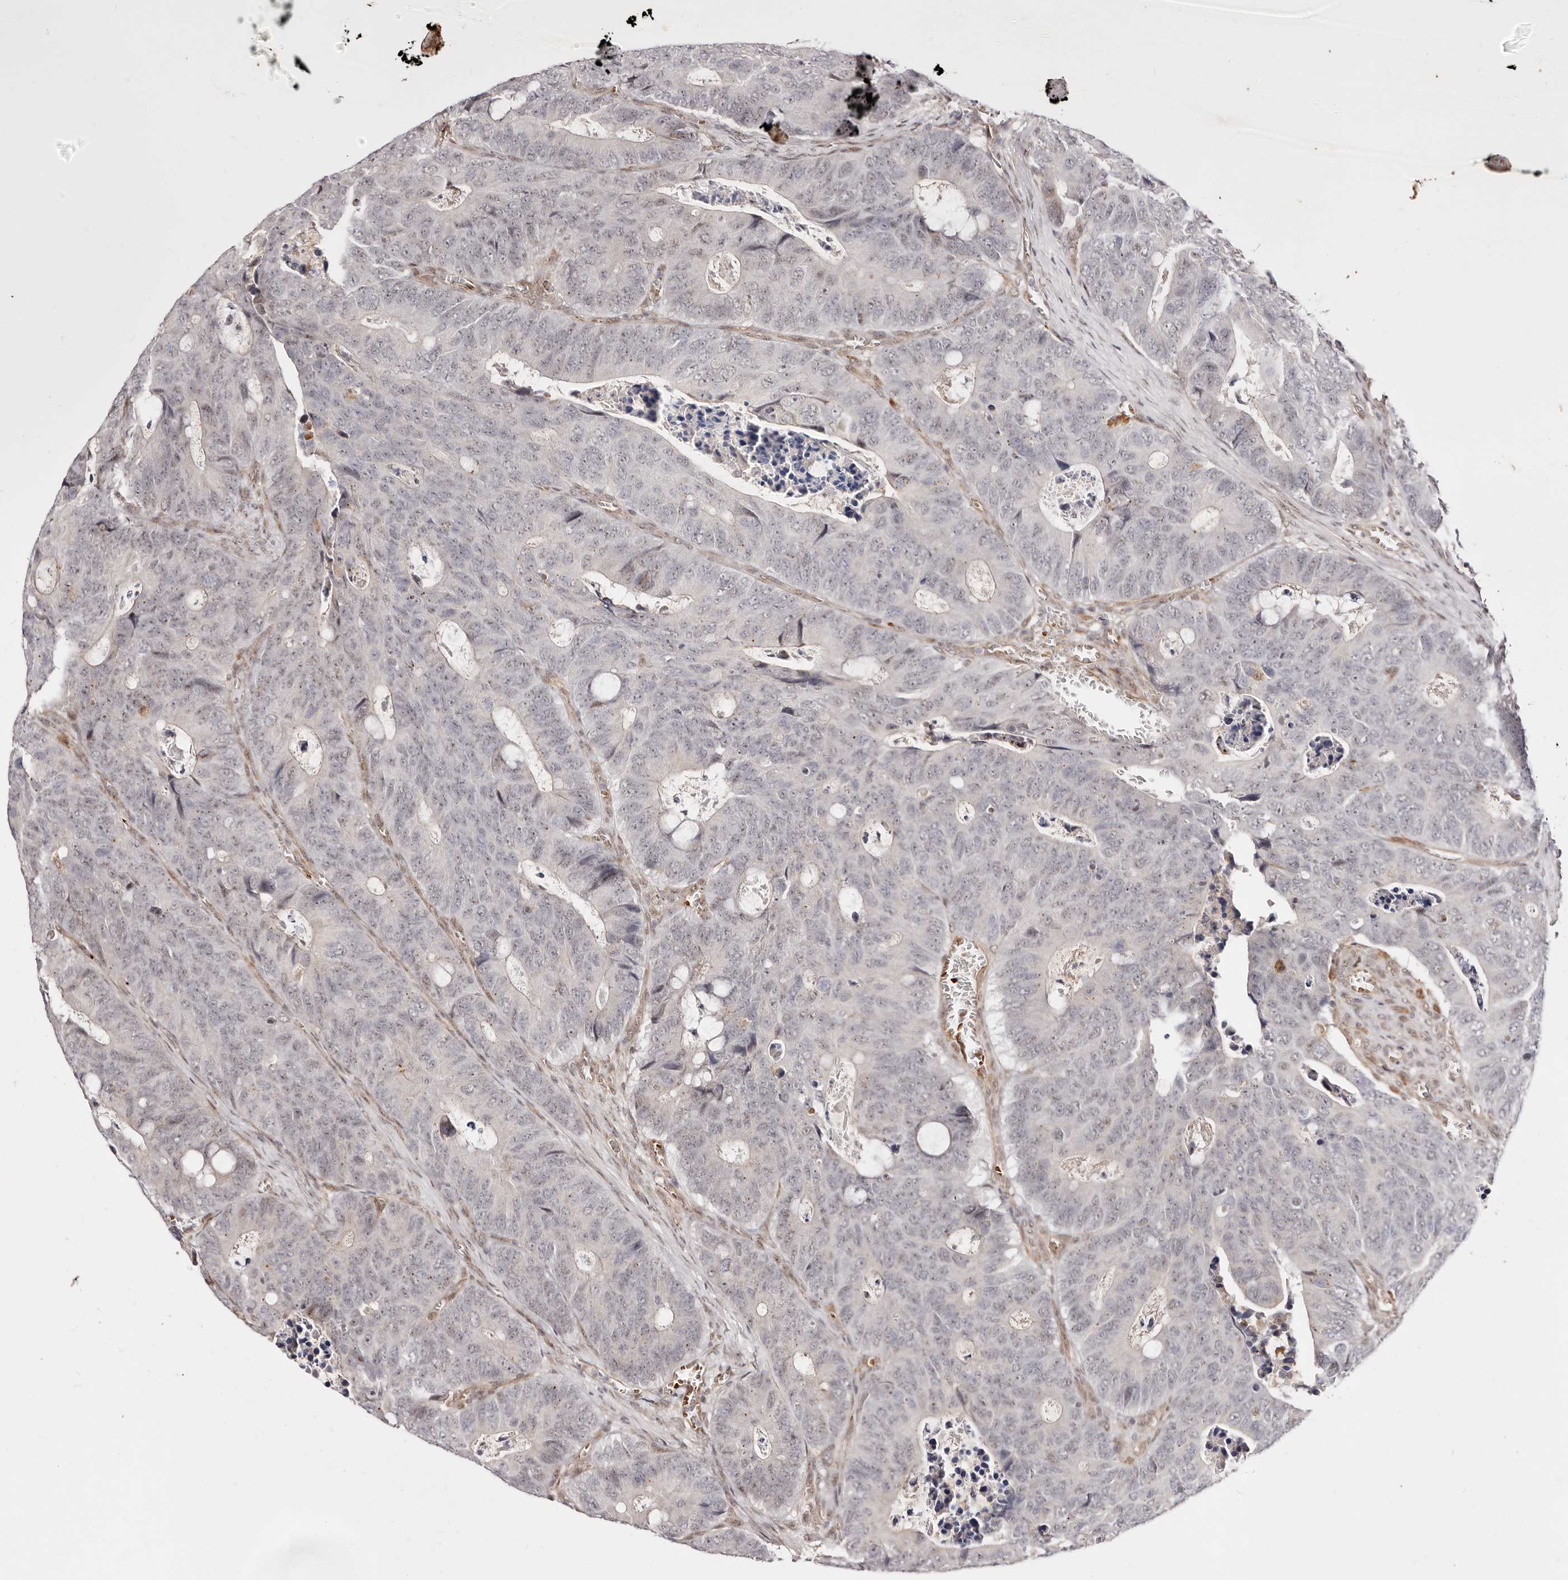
{"staining": {"intensity": "weak", "quantity": "<25%", "location": "nuclear"}, "tissue": "colorectal cancer", "cell_type": "Tumor cells", "image_type": "cancer", "snomed": [{"axis": "morphology", "description": "Adenocarcinoma, NOS"}, {"axis": "topography", "description": "Colon"}], "caption": "Immunohistochemistry micrograph of colorectal adenocarcinoma stained for a protein (brown), which displays no expression in tumor cells. (DAB IHC visualized using brightfield microscopy, high magnification).", "gene": "WRN", "patient": {"sex": "male", "age": 87}}